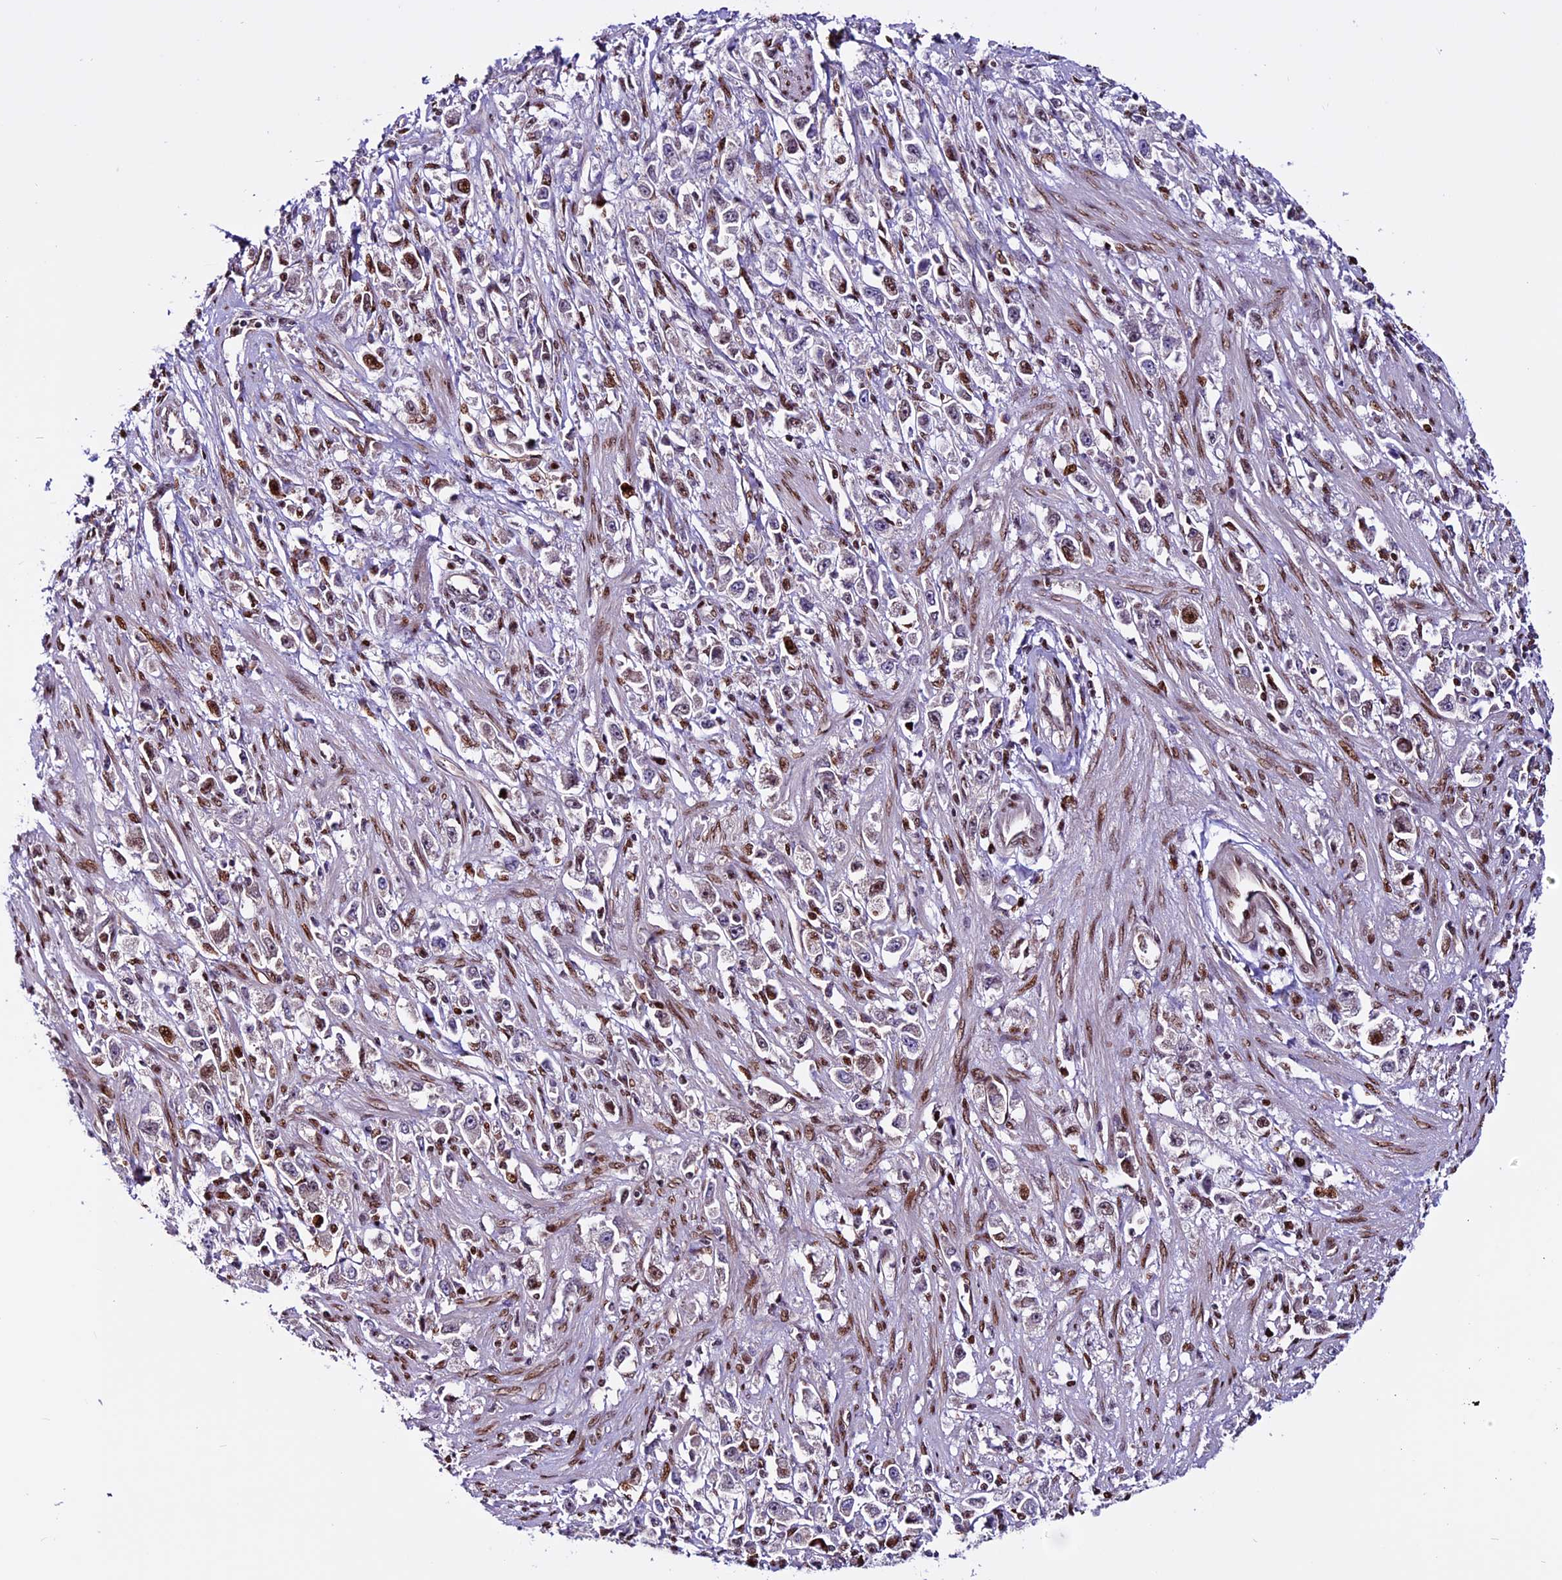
{"staining": {"intensity": "moderate", "quantity": "<25%", "location": "nuclear"}, "tissue": "stomach cancer", "cell_type": "Tumor cells", "image_type": "cancer", "snomed": [{"axis": "morphology", "description": "Adenocarcinoma, NOS"}, {"axis": "topography", "description": "Stomach"}], "caption": "Tumor cells exhibit low levels of moderate nuclear positivity in approximately <25% of cells in stomach cancer (adenocarcinoma). The staining was performed using DAB (3,3'-diaminobenzidine) to visualize the protein expression in brown, while the nuclei were stained in blue with hematoxylin (Magnification: 20x).", "gene": "RINL", "patient": {"sex": "female", "age": 59}}